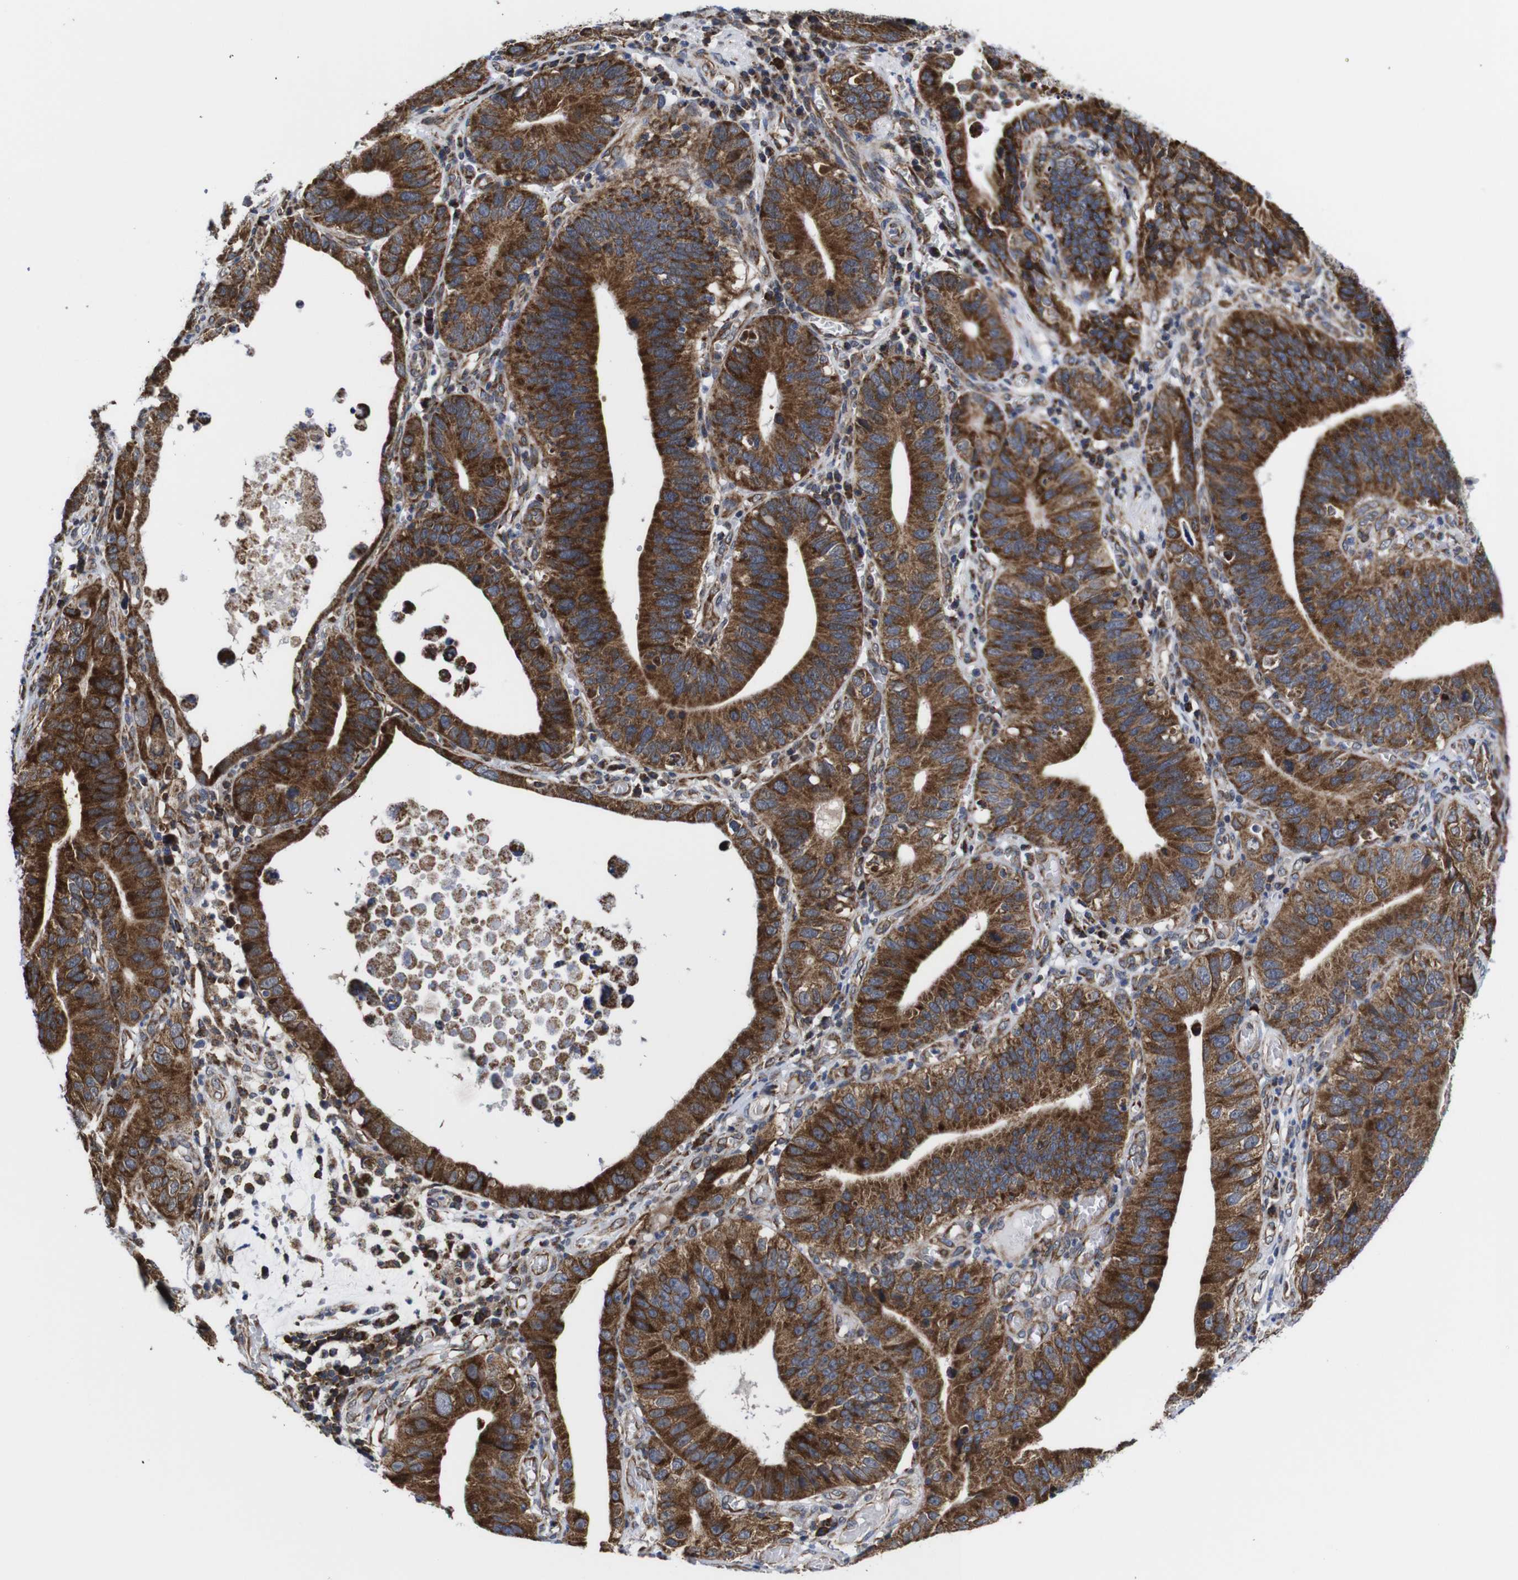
{"staining": {"intensity": "strong", "quantity": ">75%", "location": "cytoplasmic/membranous"}, "tissue": "stomach cancer", "cell_type": "Tumor cells", "image_type": "cancer", "snomed": [{"axis": "morphology", "description": "Adenocarcinoma, NOS"}, {"axis": "topography", "description": "Stomach"}, {"axis": "topography", "description": "Gastric cardia"}], "caption": "DAB (3,3'-diaminobenzidine) immunohistochemical staining of stomach adenocarcinoma exhibits strong cytoplasmic/membranous protein expression in approximately >75% of tumor cells.", "gene": "C17orf80", "patient": {"sex": "male", "age": 59}}